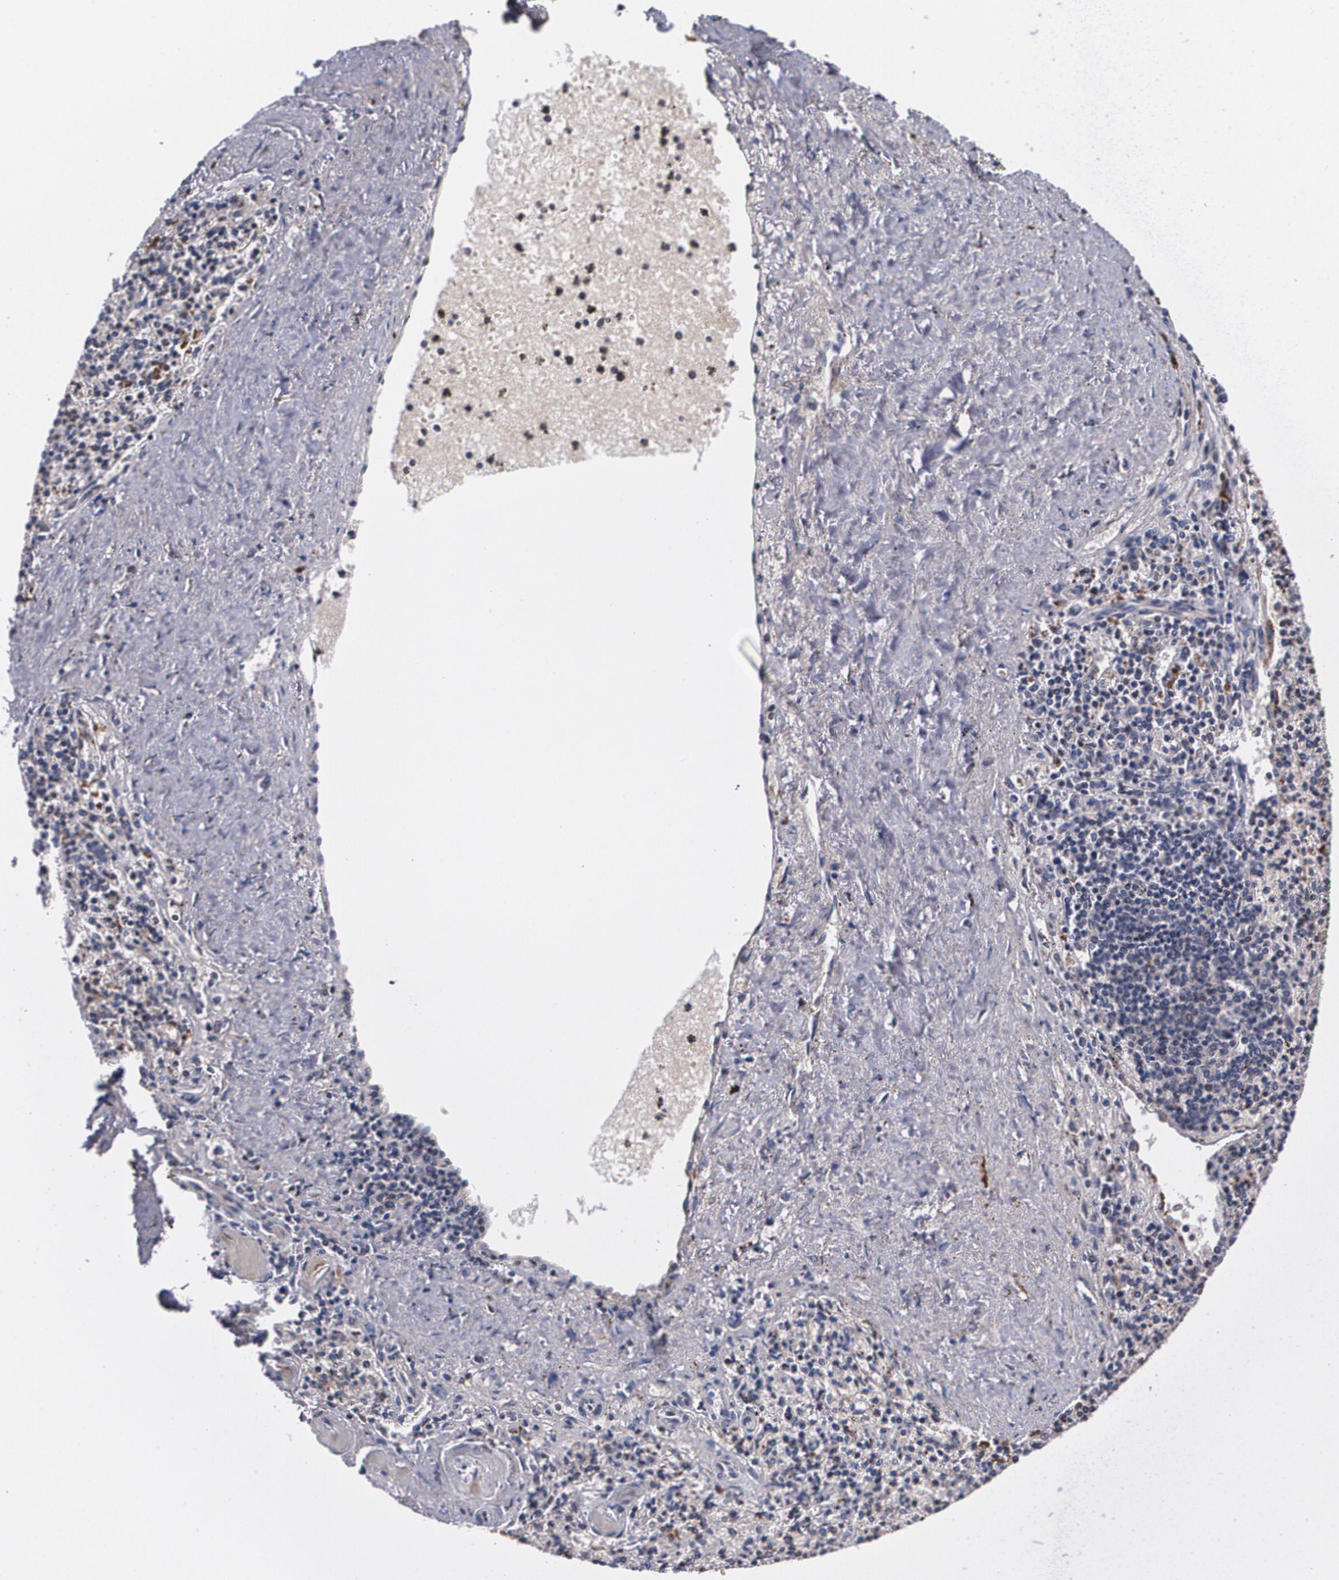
{"staining": {"intensity": "weak", "quantity": "25%-75%", "location": "cytoplasmic/membranous"}, "tissue": "spleen", "cell_type": "Cells in red pulp", "image_type": "normal", "snomed": [{"axis": "morphology", "description": "Normal tissue, NOS"}, {"axis": "topography", "description": "Spleen"}], "caption": "Benign spleen displays weak cytoplasmic/membranous staining in about 25%-75% of cells in red pulp.", "gene": "MVP", "patient": {"sex": "male", "age": 72}}